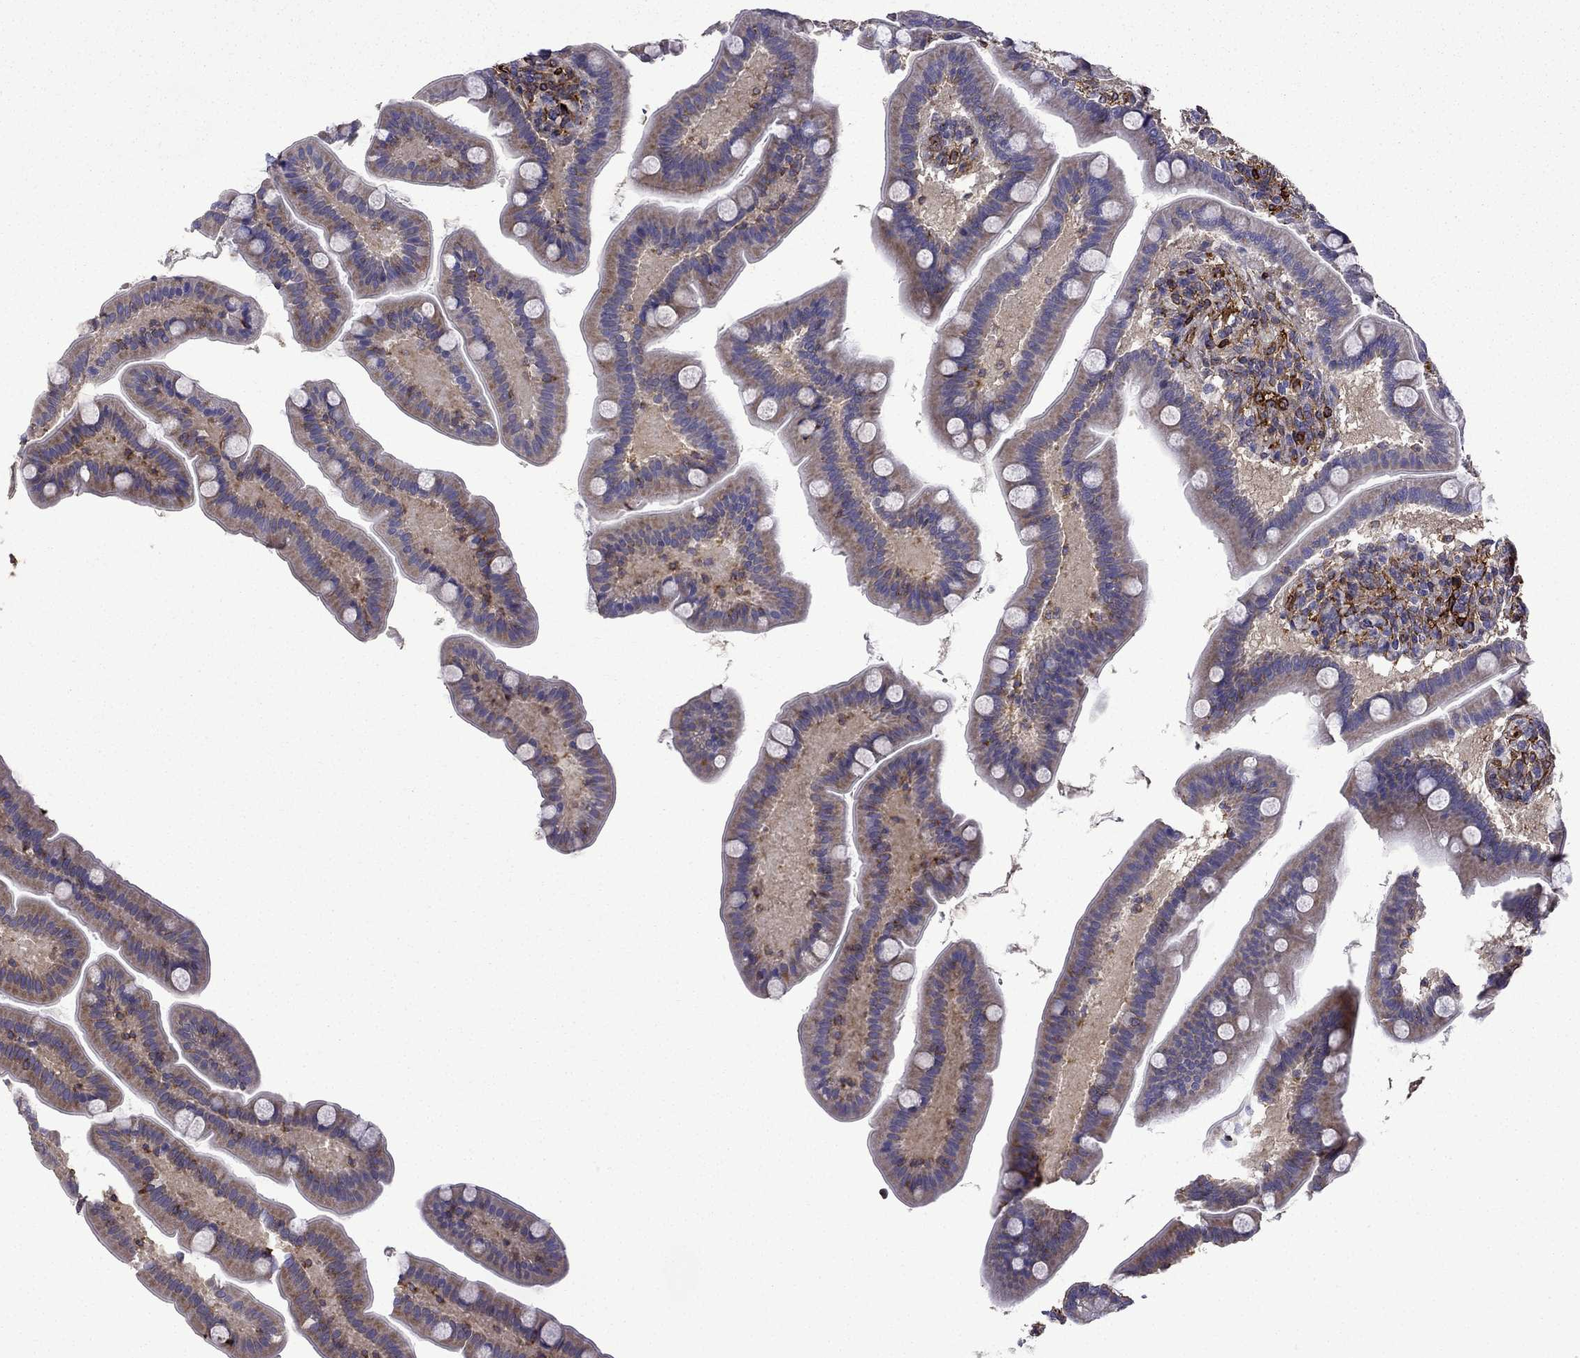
{"staining": {"intensity": "strong", "quantity": "25%-75%", "location": "cytoplasmic/membranous"}, "tissue": "small intestine", "cell_type": "Glandular cells", "image_type": "normal", "snomed": [{"axis": "morphology", "description": "Normal tissue, NOS"}, {"axis": "topography", "description": "Small intestine"}], "caption": "Immunohistochemistry (IHC) of benign human small intestine reveals high levels of strong cytoplasmic/membranous positivity in about 25%-75% of glandular cells.", "gene": "MAP4", "patient": {"sex": "male", "age": 66}}